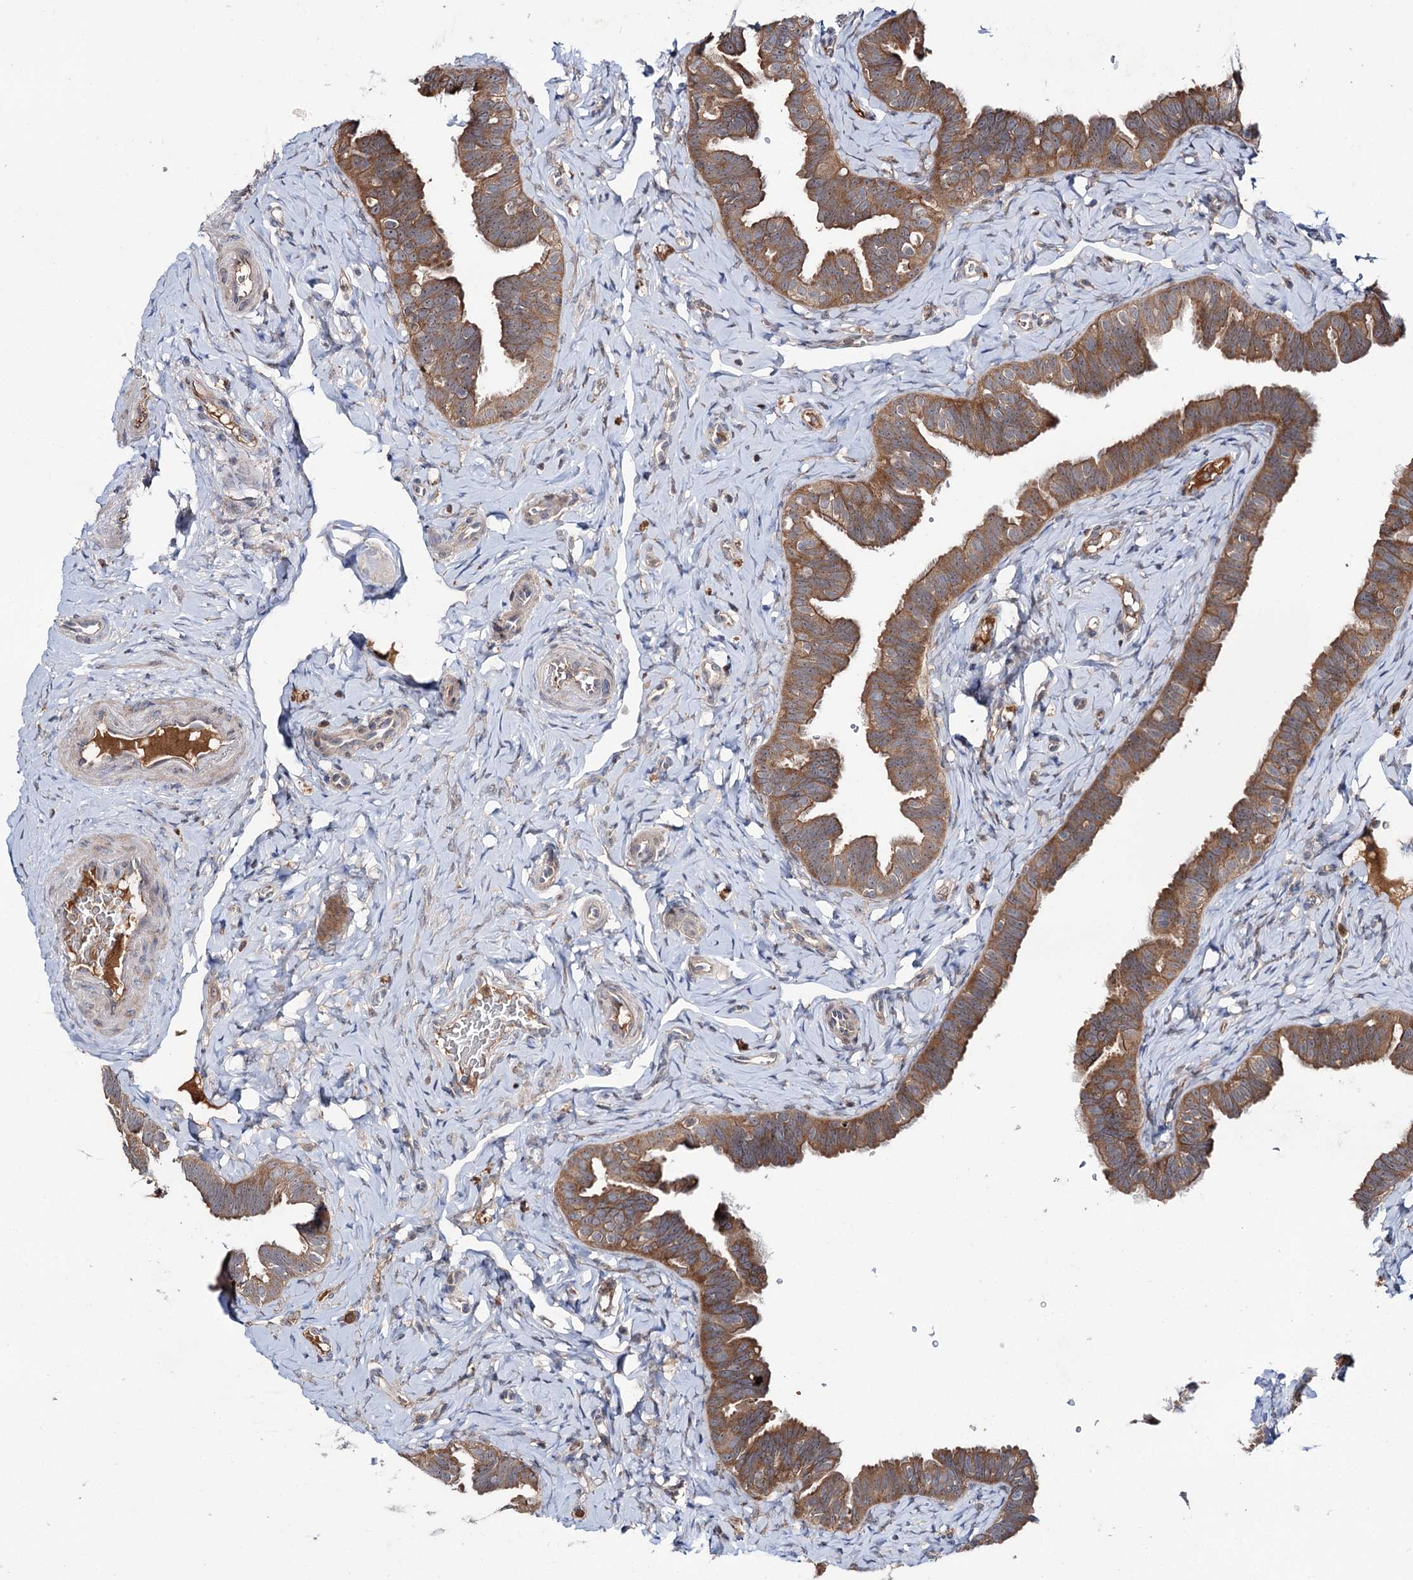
{"staining": {"intensity": "moderate", "quantity": ">75%", "location": "cytoplasmic/membranous"}, "tissue": "fallopian tube", "cell_type": "Glandular cells", "image_type": "normal", "snomed": [{"axis": "morphology", "description": "Normal tissue, NOS"}, {"axis": "topography", "description": "Fallopian tube"}], "caption": "Normal fallopian tube displays moderate cytoplasmic/membranous expression in about >75% of glandular cells.", "gene": "PTPN3", "patient": {"sex": "female", "age": 39}}